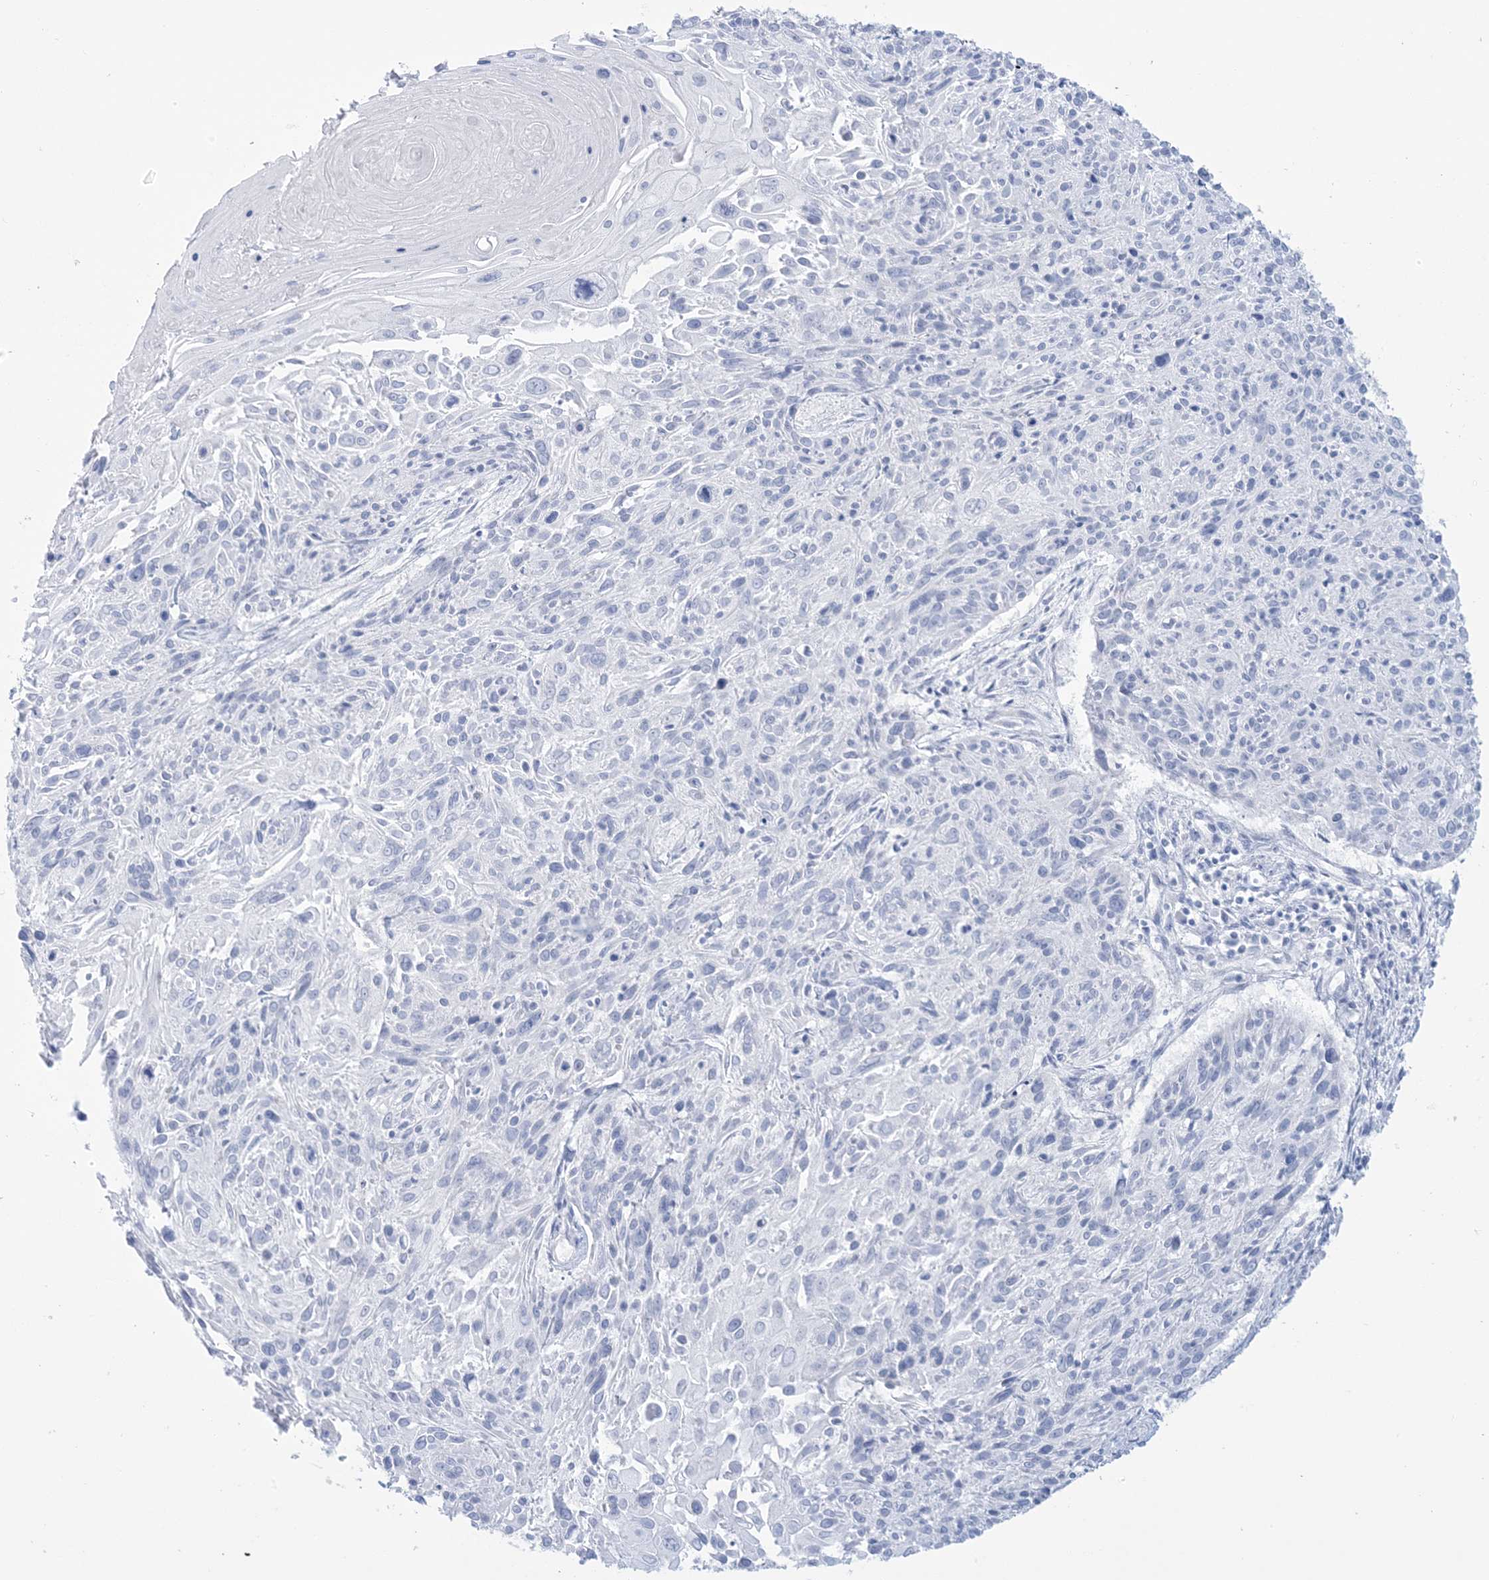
{"staining": {"intensity": "negative", "quantity": "none", "location": "none"}, "tissue": "cervical cancer", "cell_type": "Tumor cells", "image_type": "cancer", "snomed": [{"axis": "morphology", "description": "Squamous cell carcinoma, NOS"}, {"axis": "topography", "description": "Cervix"}], "caption": "An image of cervical cancer (squamous cell carcinoma) stained for a protein exhibits no brown staining in tumor cells.", "gene": "AGXT", "patient": {"sex": "female", "age": 51}}